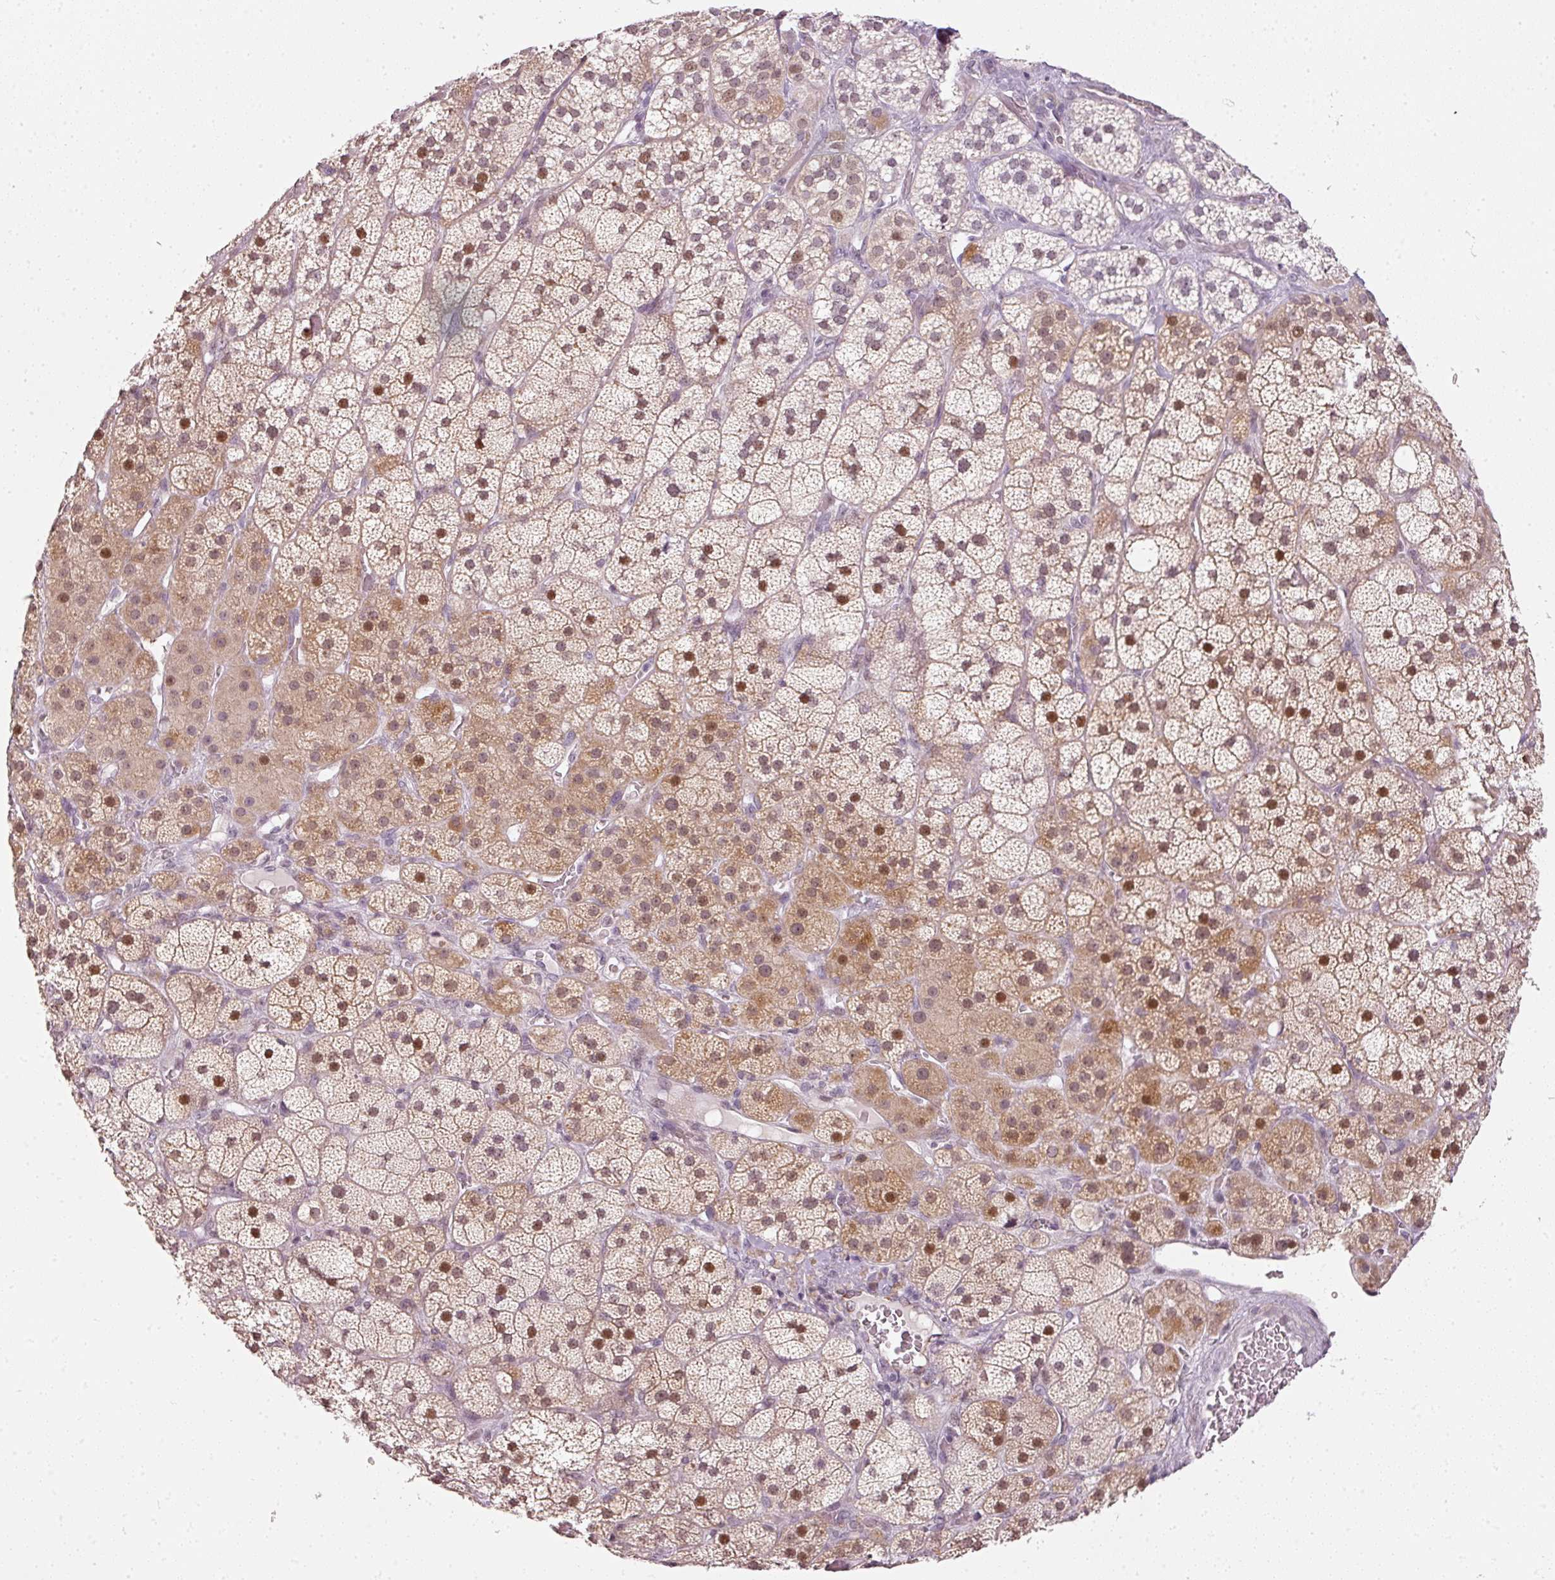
{"staining": {"intensity": "moderate", "quantity": "25%-75%", "location": "cytoplasmic/membranous,nuclear"}, "tissue": "adrenal gland", "cell_type": "Glandular cells", "image_type": "normal", "snomed": [{"axis": "morphology", "description": "Normal tissue, NOS"}, {"axis": "topography", "description": "Adrenal gland"}], "caption": "DAB (3,3'-diaminobenzidine) immunohistochemical staining of unremarkable human adrenal gland demonstrates moderate cytoplasmic/membranous,nuclear protein staining in approximately 25%-75% of glandular cells.", "gene": "NRDE2", "patient": {"sex": "male", "age": 57}}